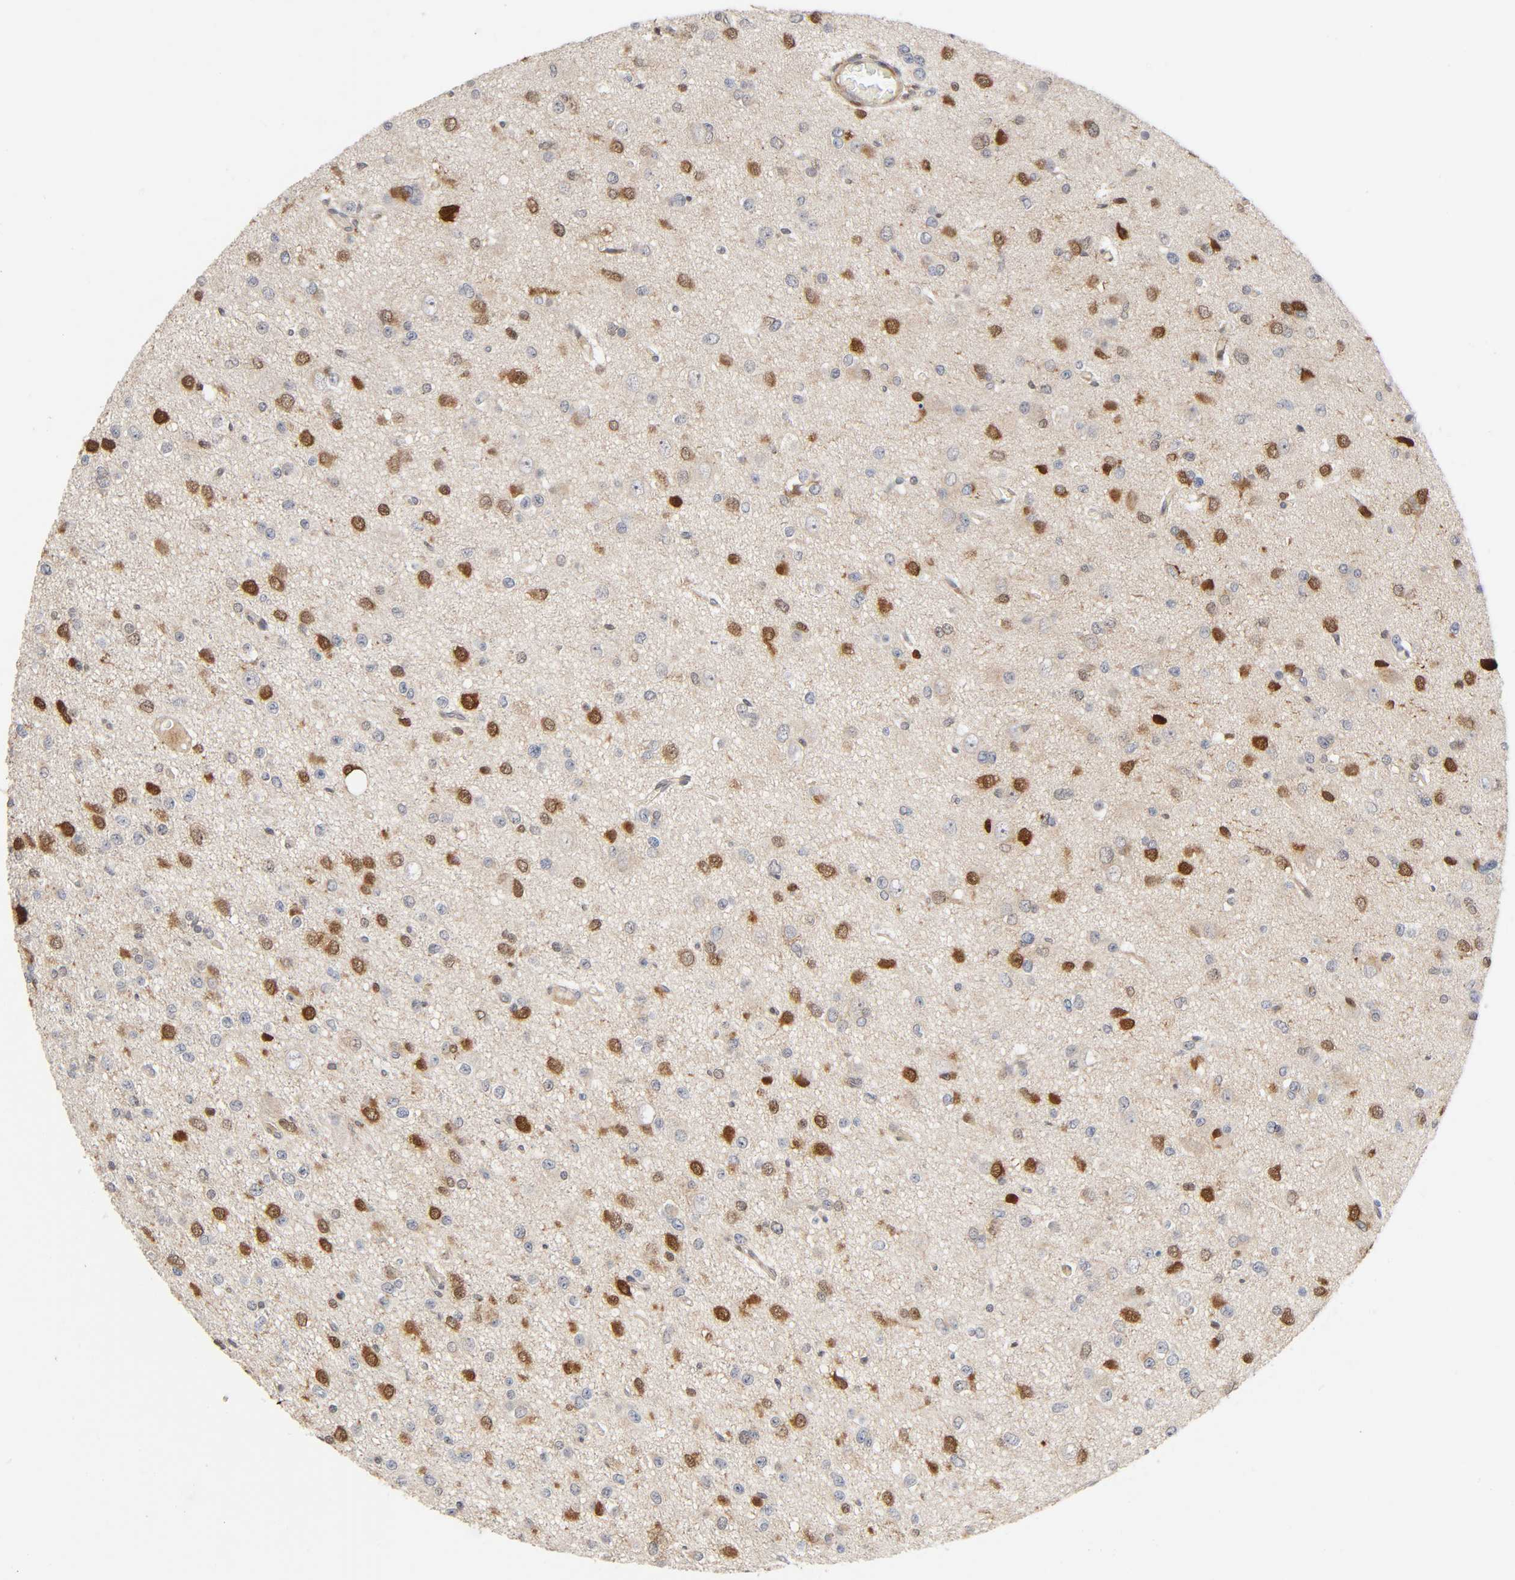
{"staining": {"intensity": "moderate", "quantity": "25%-75%", "location": "cytoplasmic/membranous,nuclear"}, "tissue": "glioma", "cell_type": "Tumor cells", "image_type": "cancer", "snomed": [{"axis": "morphology", "description": "Glioma, malignant, Low grade"}, {"axis": "topography", "description": "Brain"}], "caption": "High-power microscopy captured an immunohistochemistry (IHC) micrograph of malignant glioma (low-grade), revealing moderate cytoplasmic/membranous and nuclear expression in about 25%-75% of tumor cells.", "gene": "CASP9", "patient": {"sex": "male", "age": 42}}